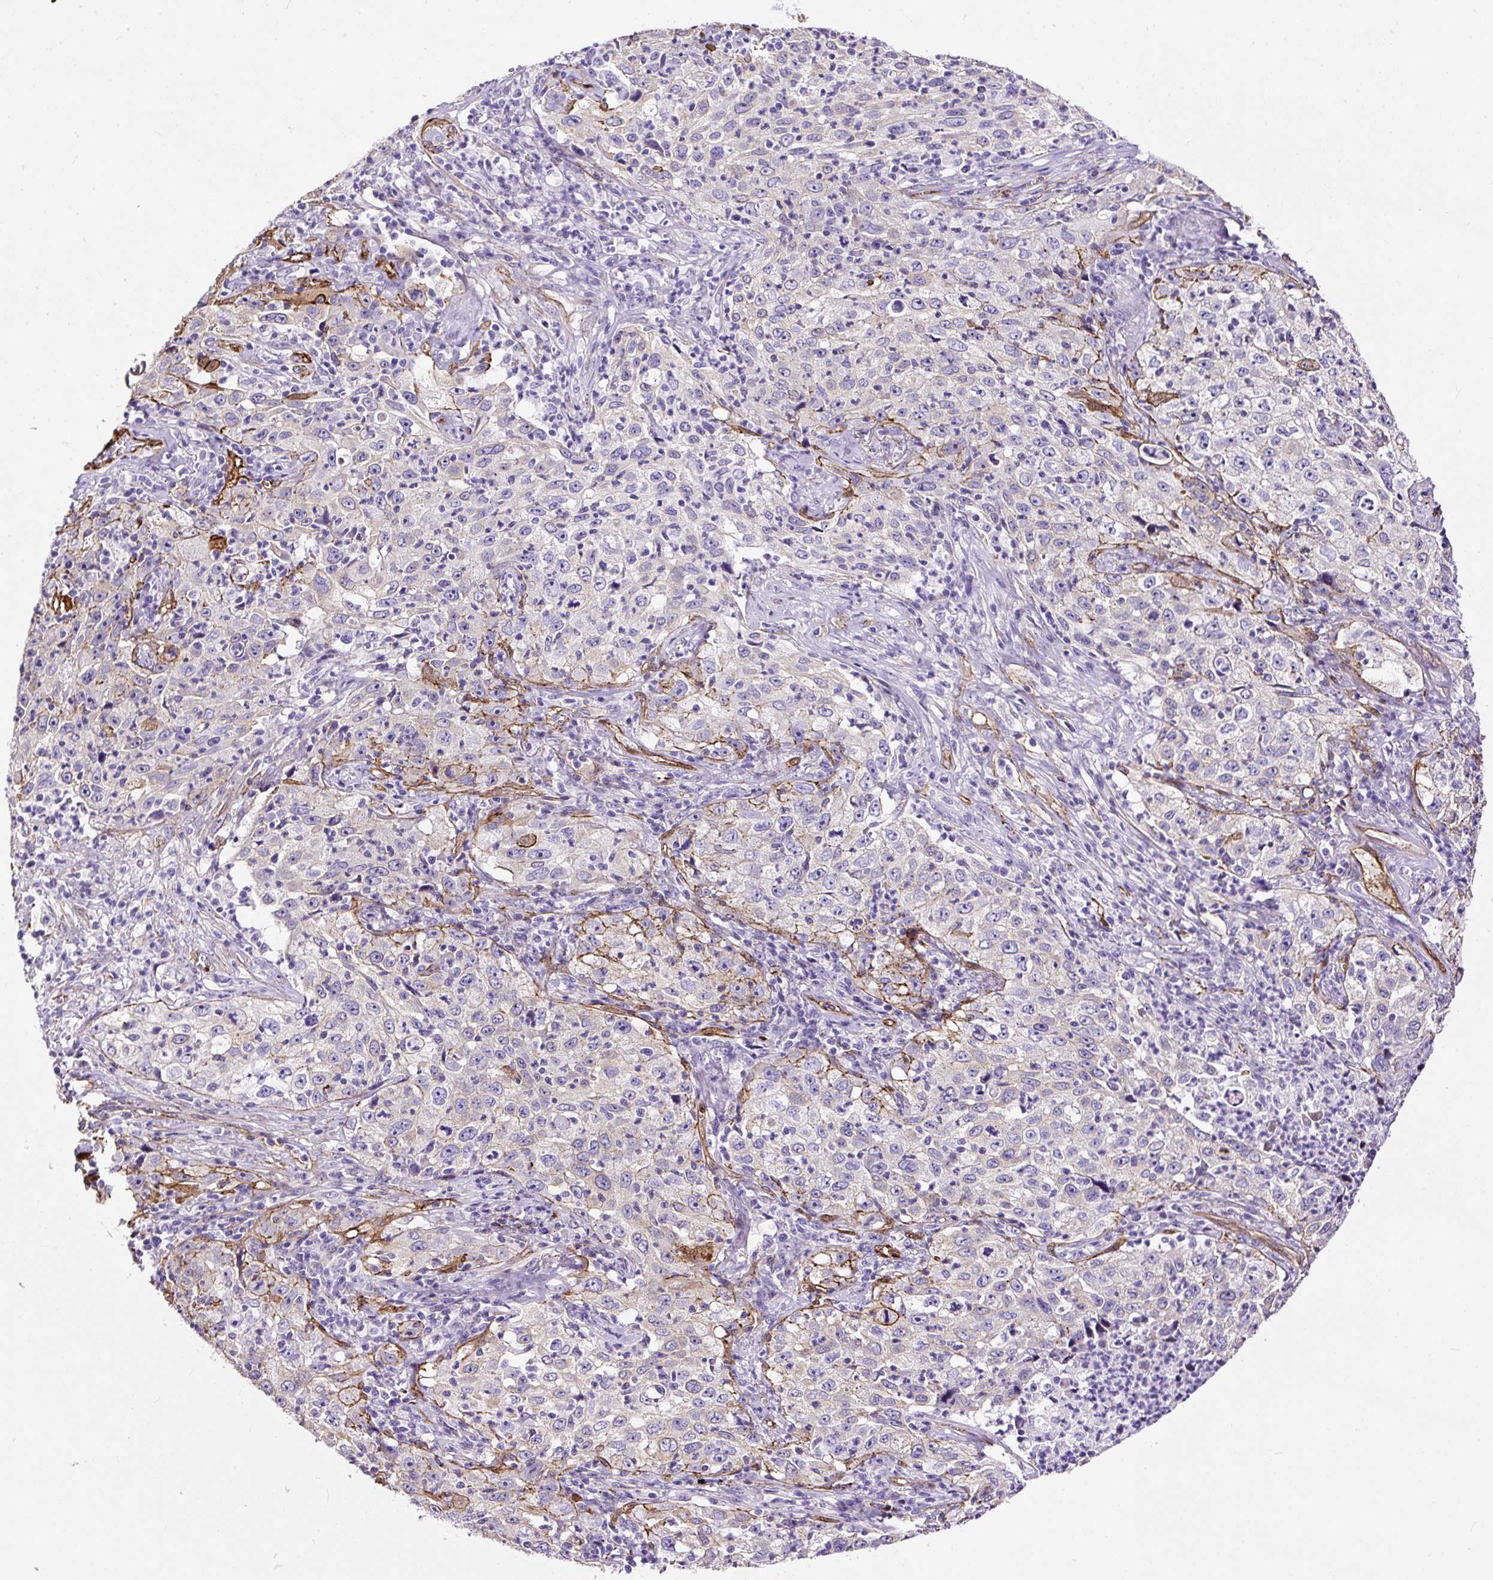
{"staining": {"intensity": "negative", "quantity": "none", "location": "none"}, "tissue": "lung cancer", "cell_type": "Tumor cells", "image_type": "cancer", "snomed": [{"axis": "morphology", "description": "Squamous cell carcinoma, NOS"}, {"axis": "topography", "description": "Lung"}], "caption": "High power microscopy photomicrograph of an IHC image of lung squamous cell carcinoma, revealing no significant expression in tumor cells.", "gene": "MAGEB16", "patient": {"sex": "male", "age": 71}}